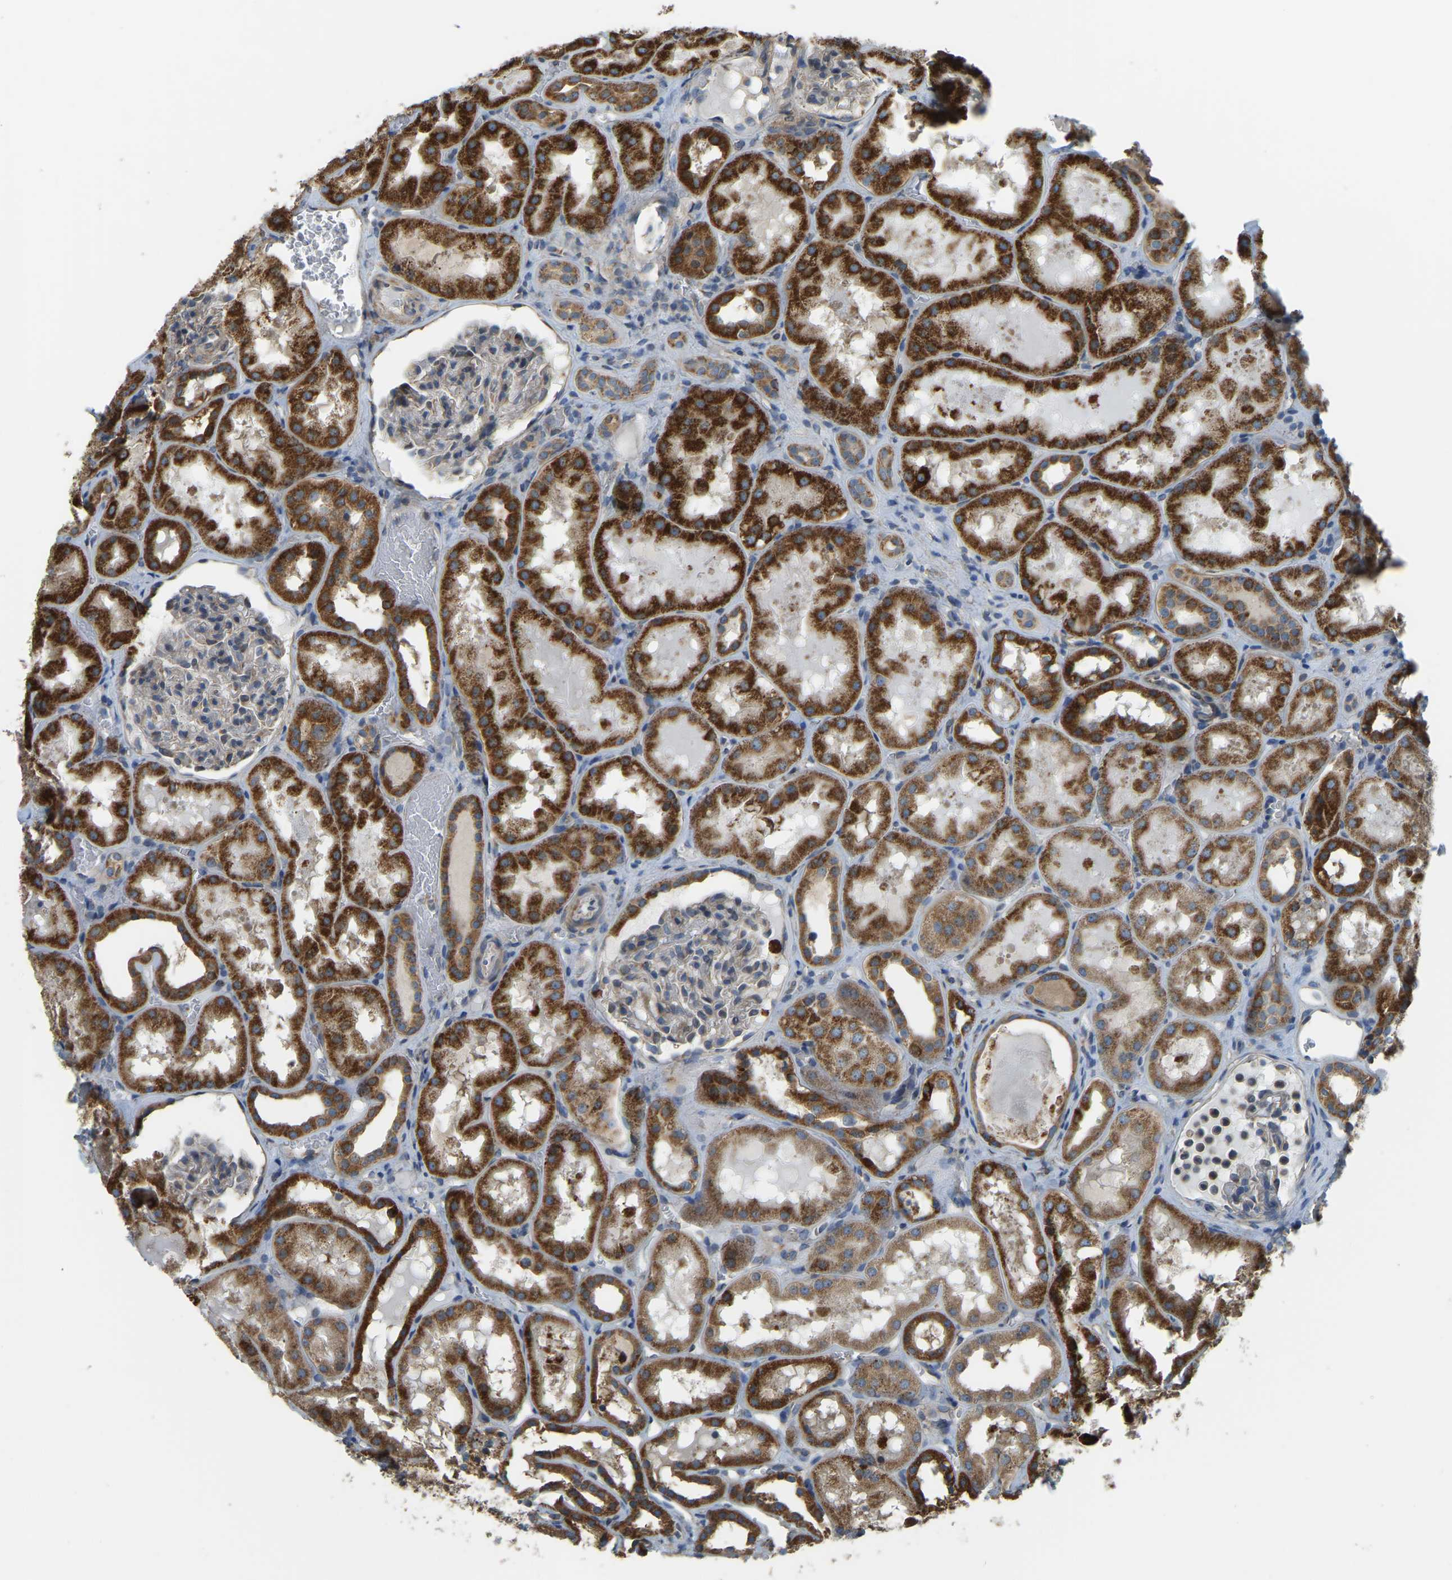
{"staining": {"intensity": "moderate", "quantity": "<25%", "location": "cytoplasmic/membranous"}, "tissue": "kidney", "cell_type": "Cells in glomeruli", "image_type": "normal", "snomed": [{"axis": "morphology", "description": "Normal tissue, NOS"}, {"axis": "topography", "description": "Kidney"}, {"axis": "topography", "description": "Urinary bladder"}], "caption": "Immunohistochemistry (IHC) (DAB) staining of unremarkable kidney shows moderate cytoplasmic/membranous protein positivity in about <25% of cells in glomeruli. The protein is shown in brown color, while the nuclei are stained blue.", "gene": "PSMD7", "patient": {"sex": "male", "age": 16}}